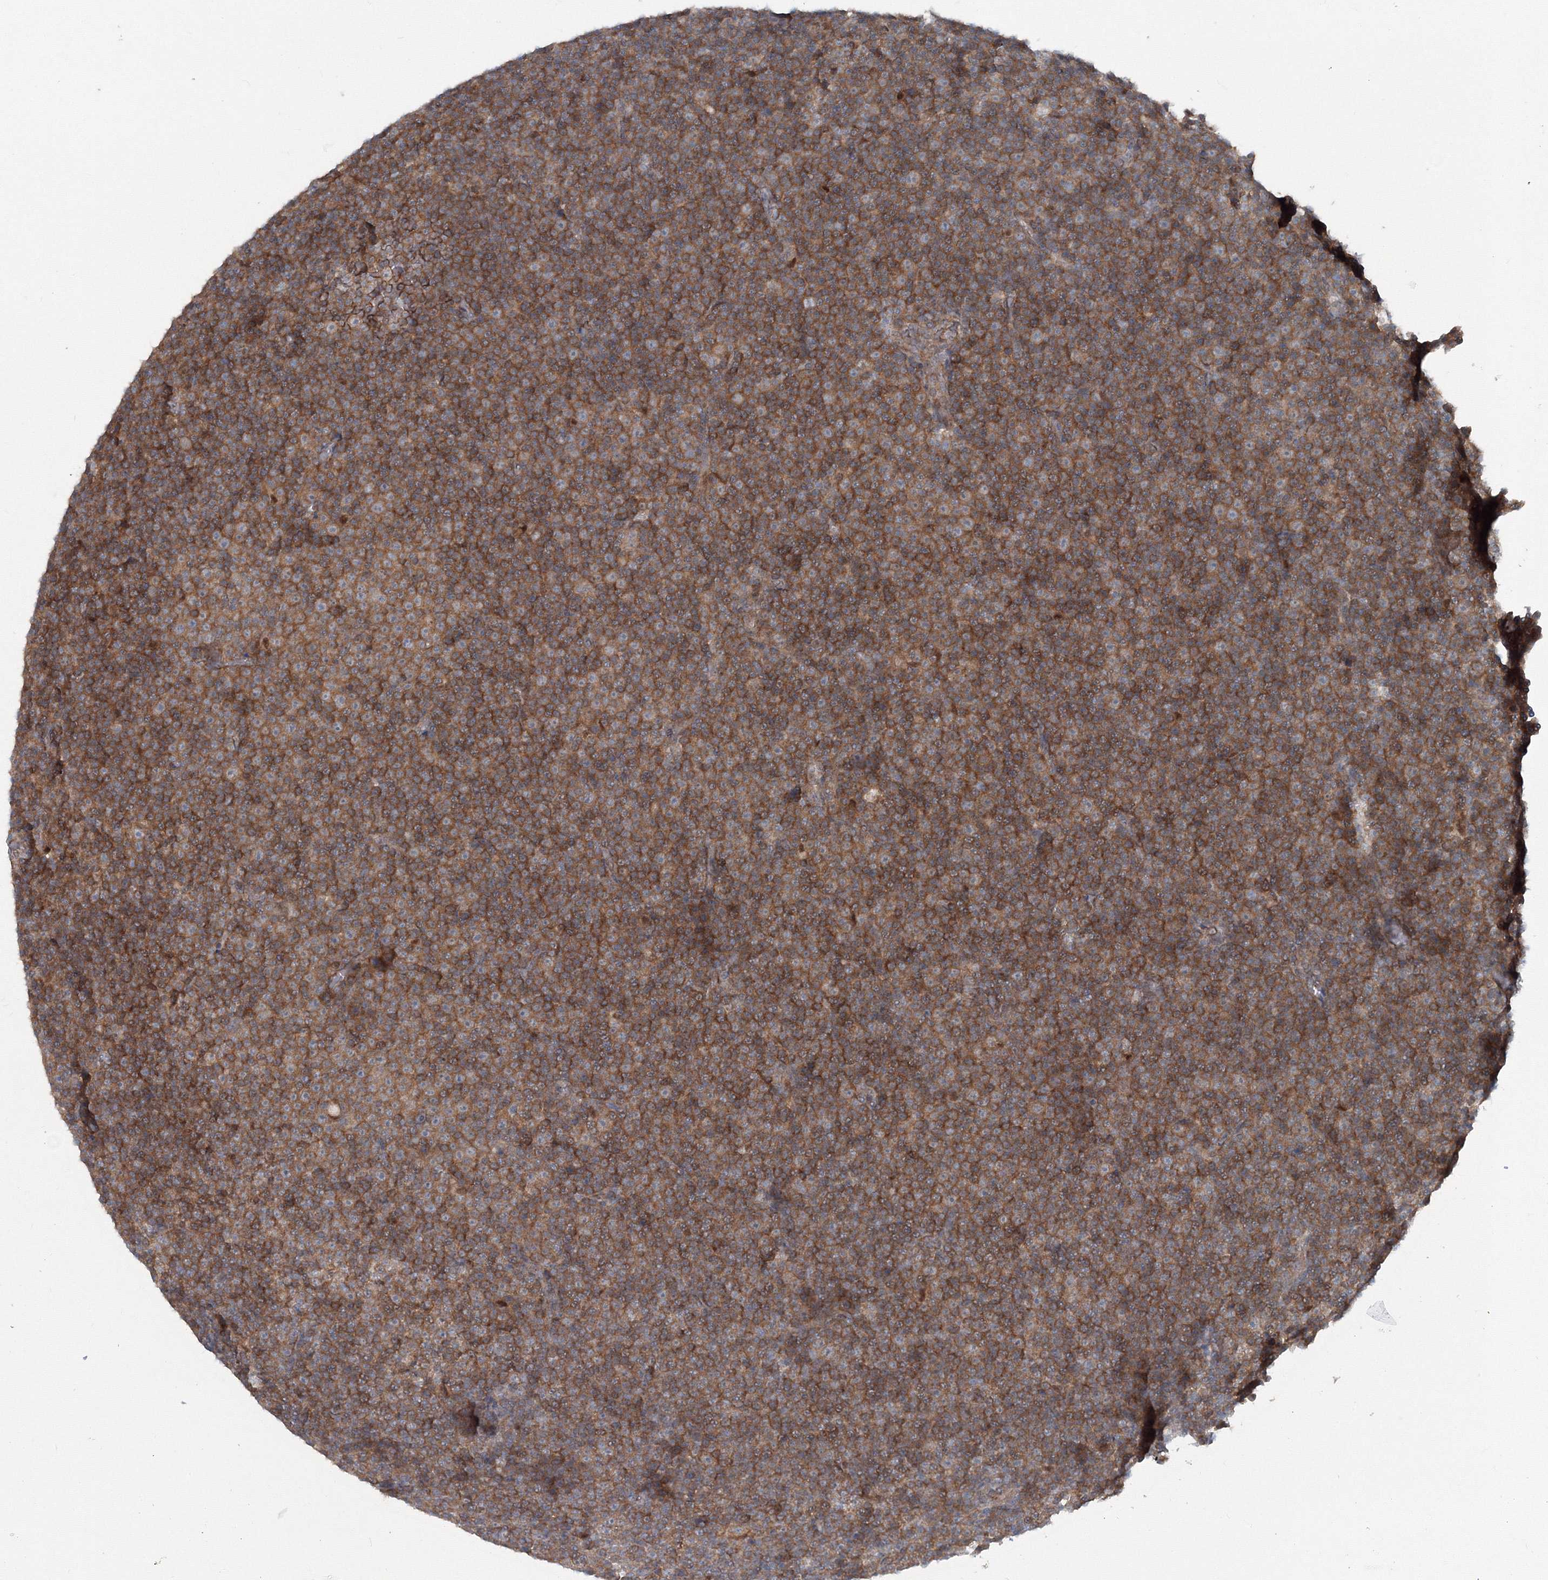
{"staining": {"intensity": "moderate", "quantity": ">75%", "location": "cytoplasmic/membranous"}, "tissue": "lymphoma", "cell_type": "Tumor cells", "image_type": "cancer", "snomed": [{"axis": "morphology", "description": "Malignant lymphoma, non-Hodgkin's type, Low grade"}, {"axis": "topography", "description": "Lymph node"}], "caption": "Protein expression by IHC exhibits moderate cytoplasmic/membranous staining in approximately >75% of tumor cells in malignant lymphoma, non-Hodgkin's type (low-grade).", "gene": "TPRKB", "patient": {"sex": "female", "age": 67}}